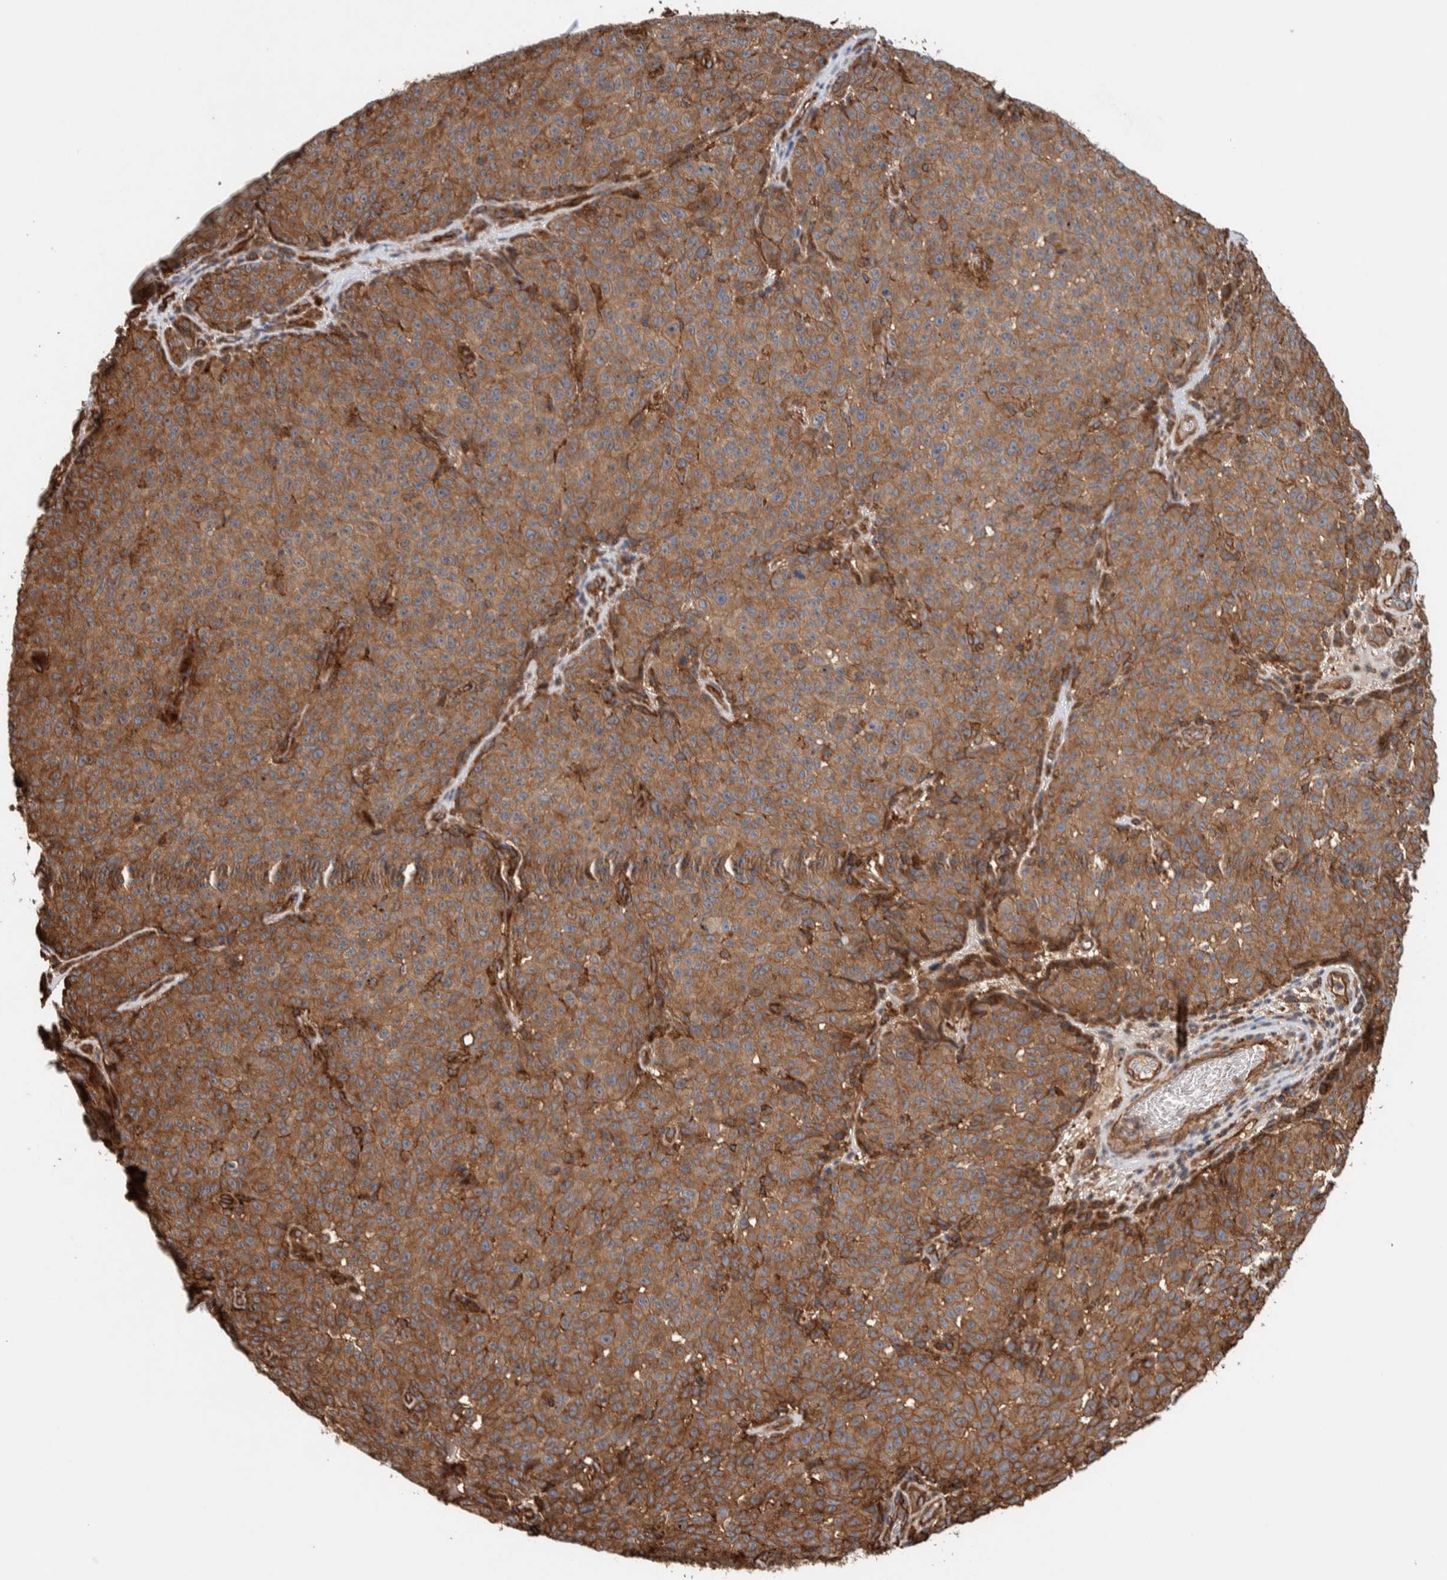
{"staining": {"intensity": "moderate", "quantity": ">75%", "location": "cytoplasmic/membranous"}, "tissue": "melanoma", "cell_type": "Tumor cells", "image_type": "cancer", "snomed": [{"axis": "morphology", "description": "Malignant melanoma, NOS"}, {"axis": "topography", "description": "Skin"}], "caption": "Melanoma stained for a protein shows moderate cytoplasmic/membranous positivity in tumor cells.", "gene": "PKD1L1", "patient": {"sex": "female", "age": 82}}